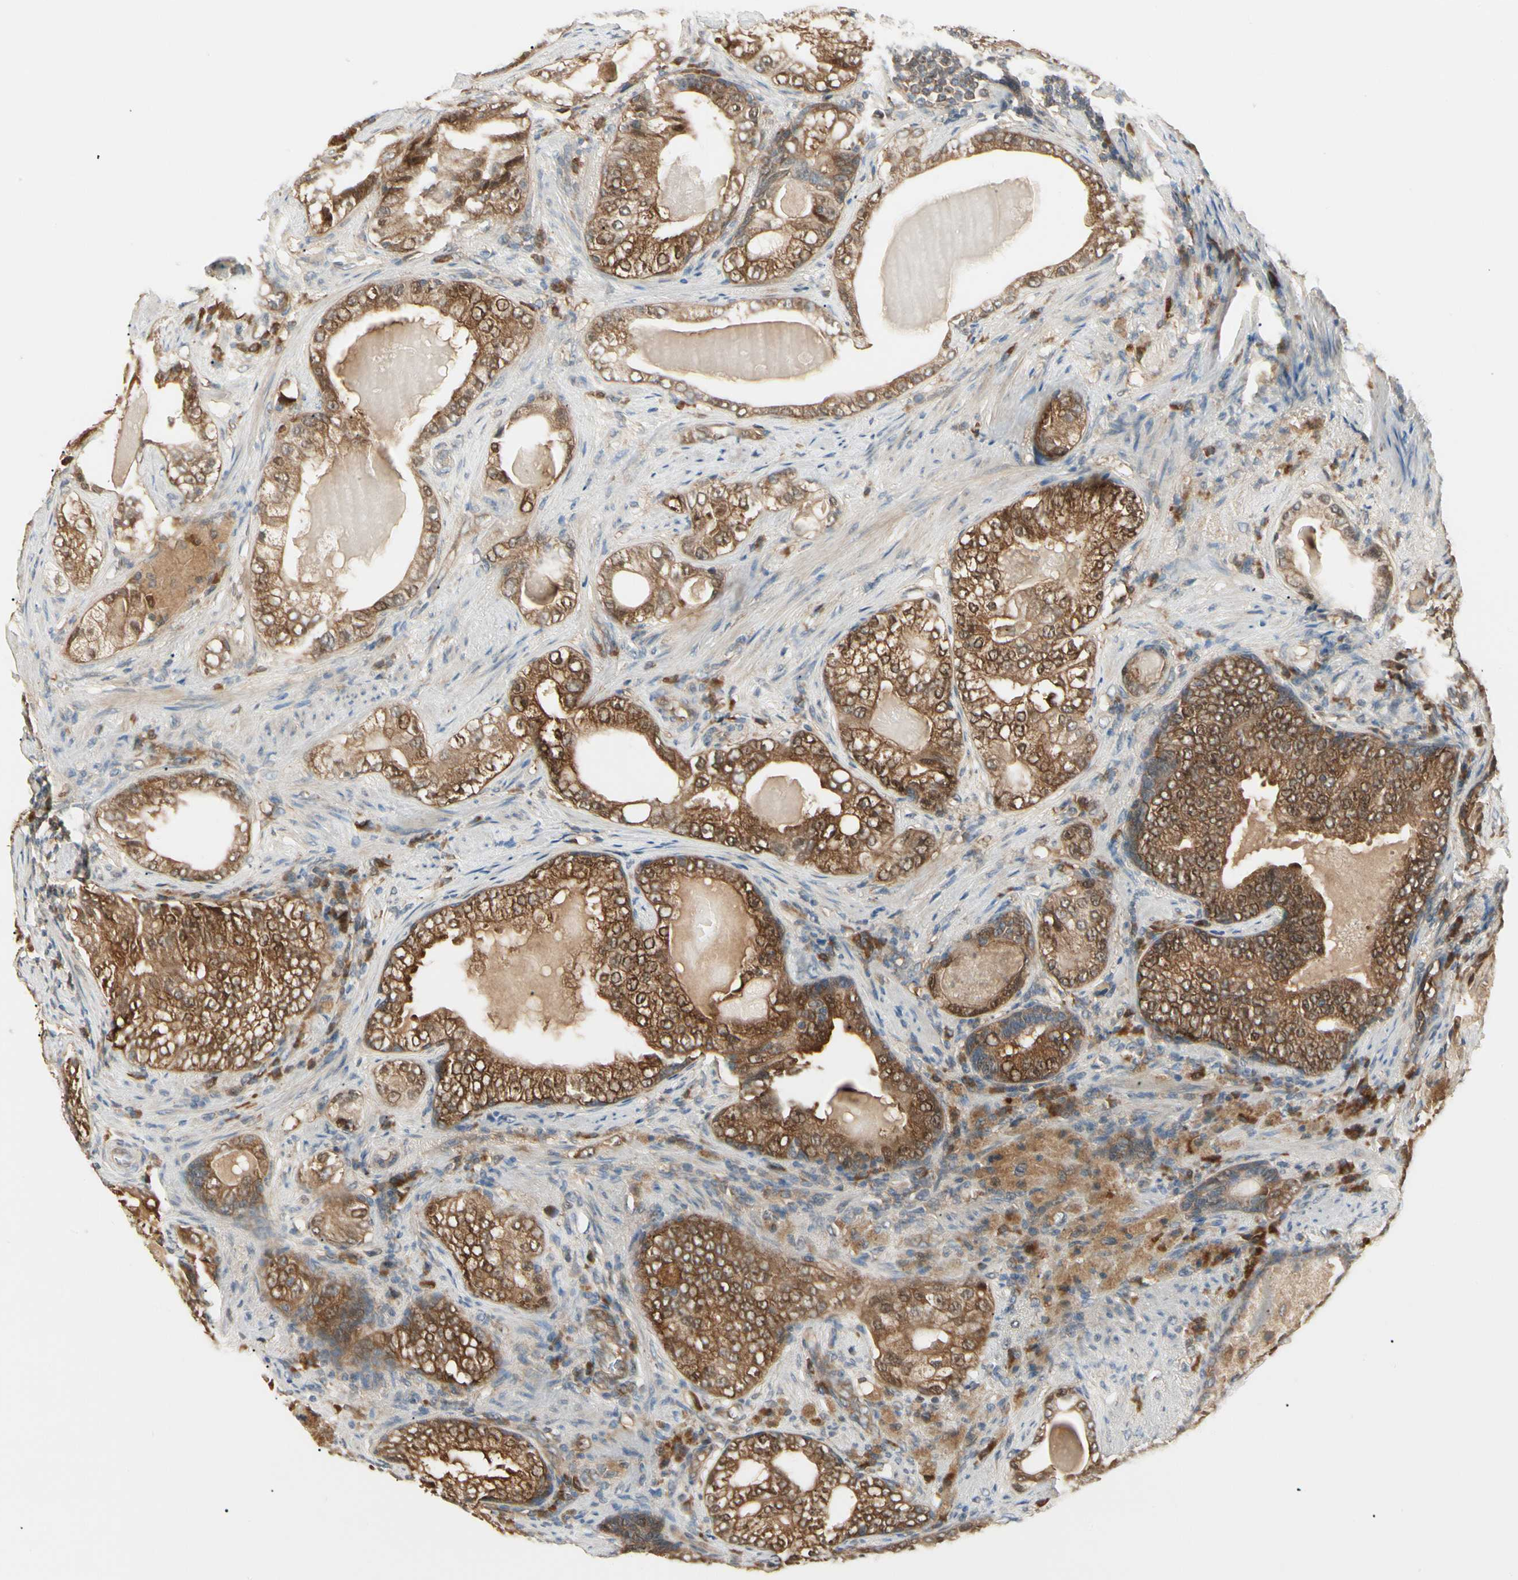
{"staining": {"intensity": "strong", "quantity": ">75%", "location": "cytoplasmic/membranous,nuclear"}, "tissue": "prostate cancer", "cell_type": "Tumor cells", "image_type": "cancer", "snomed": [{"axis": "morphology", "description": "Adenocarcinoma, High grade"}, {"axis": "topography", "description": "Prostate"}], "caption": "Human prostate high-grade adenocarcinoma stained with a brown dye exhibits strong cytoplasmic/membranous and nuclear positive expression in about >75% of tumor cells.", "gene": "NME1-NME2", "patient": {"sex": "male", "age": 66}}